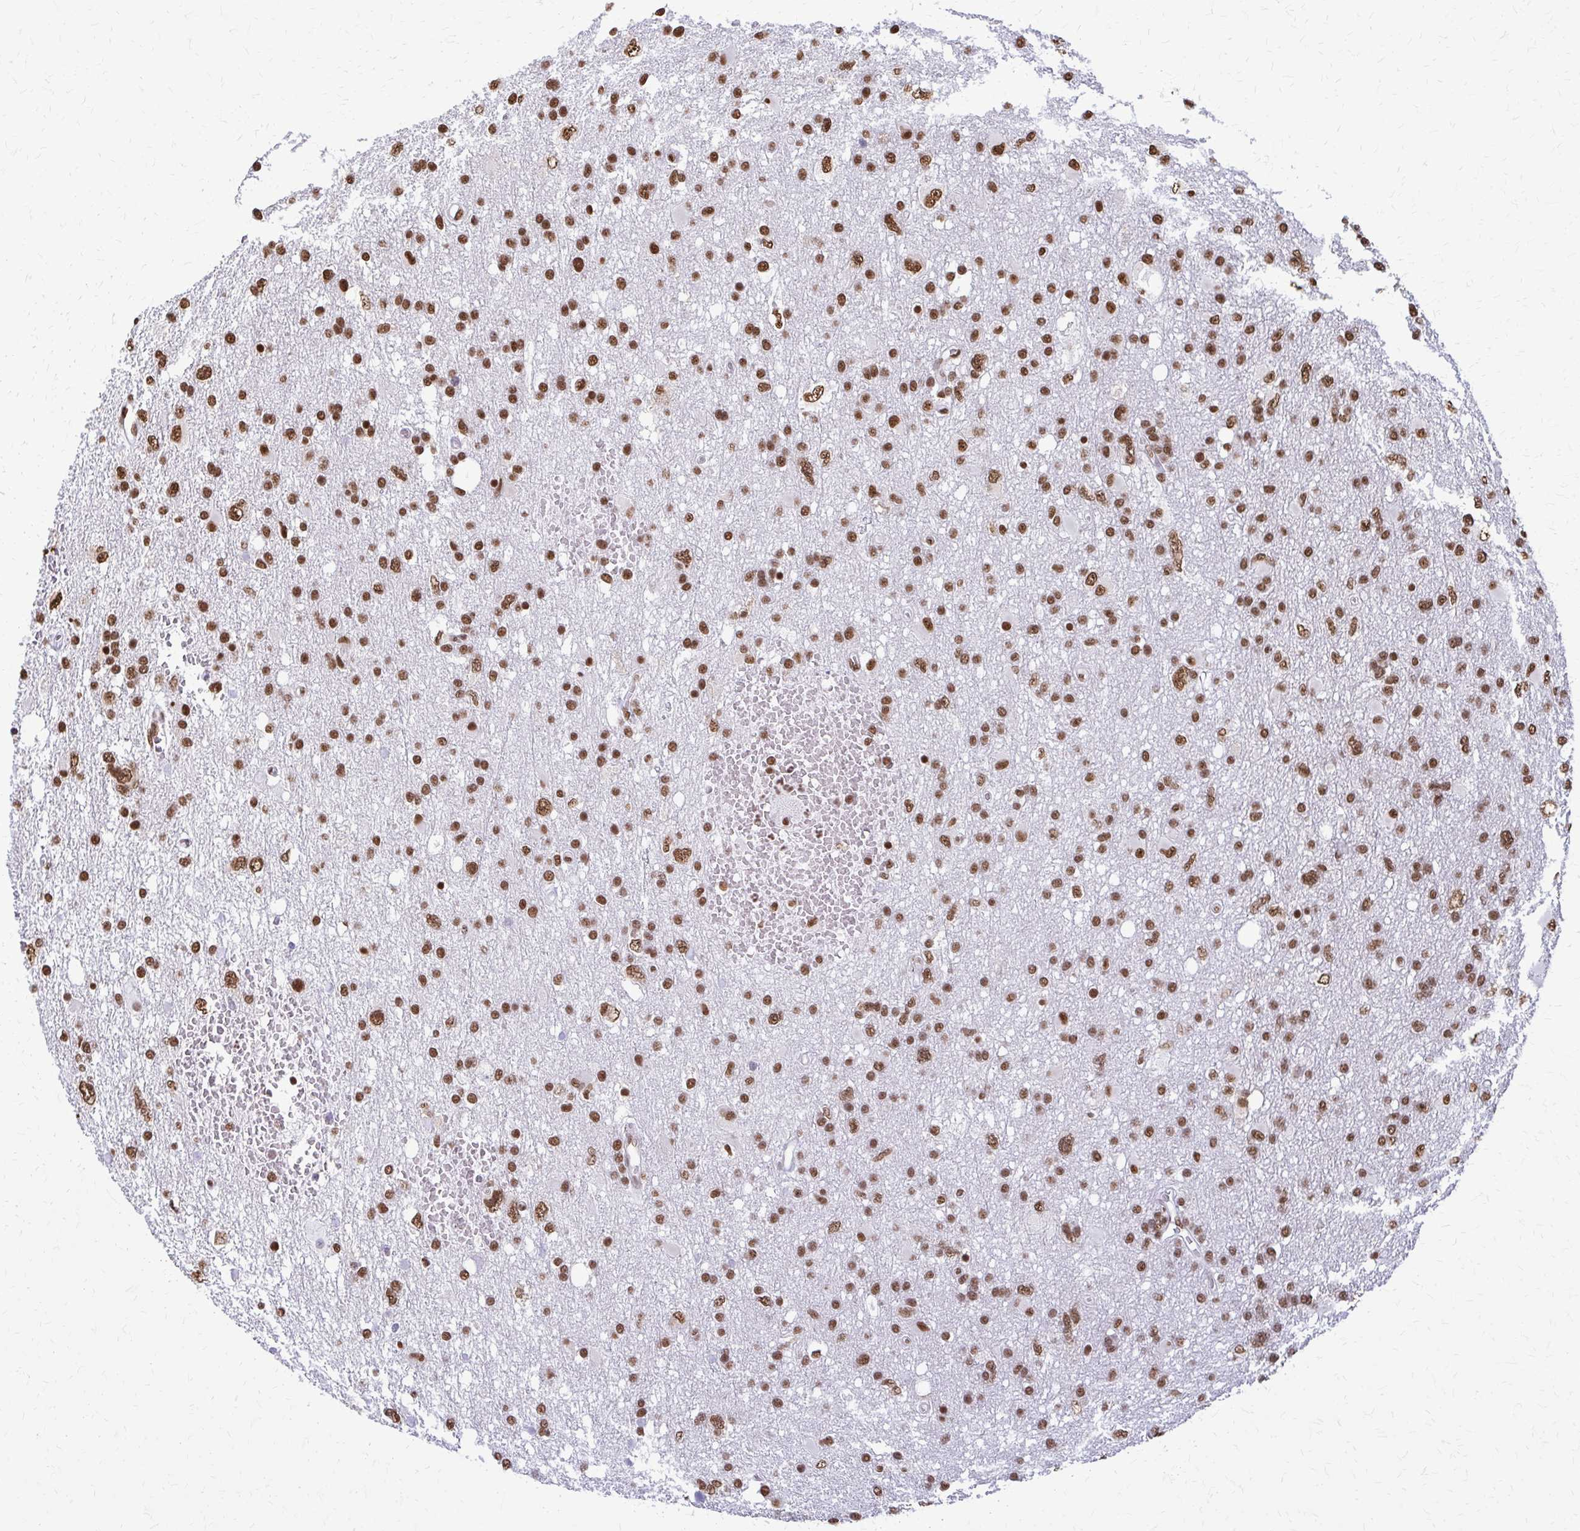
{"staining": {"intensity": "moderate", "quantity": ">75%", "location": "nuclear"}, "tissue": "glioma", "cell_type": "Tumor cells", "image_type": "cancer", "snomed": [{"axis": "morphology", "description": "Glioma, malignant, High grade"}, {"axis": "topography", "description": "Brain"}], "caption": "Human high-grade glioma (malignant) stained with a protein marker reveals moderate staining in tumor cells.", "gene": "SNRPA", "patient": {"sex": "male", "age": 61}}